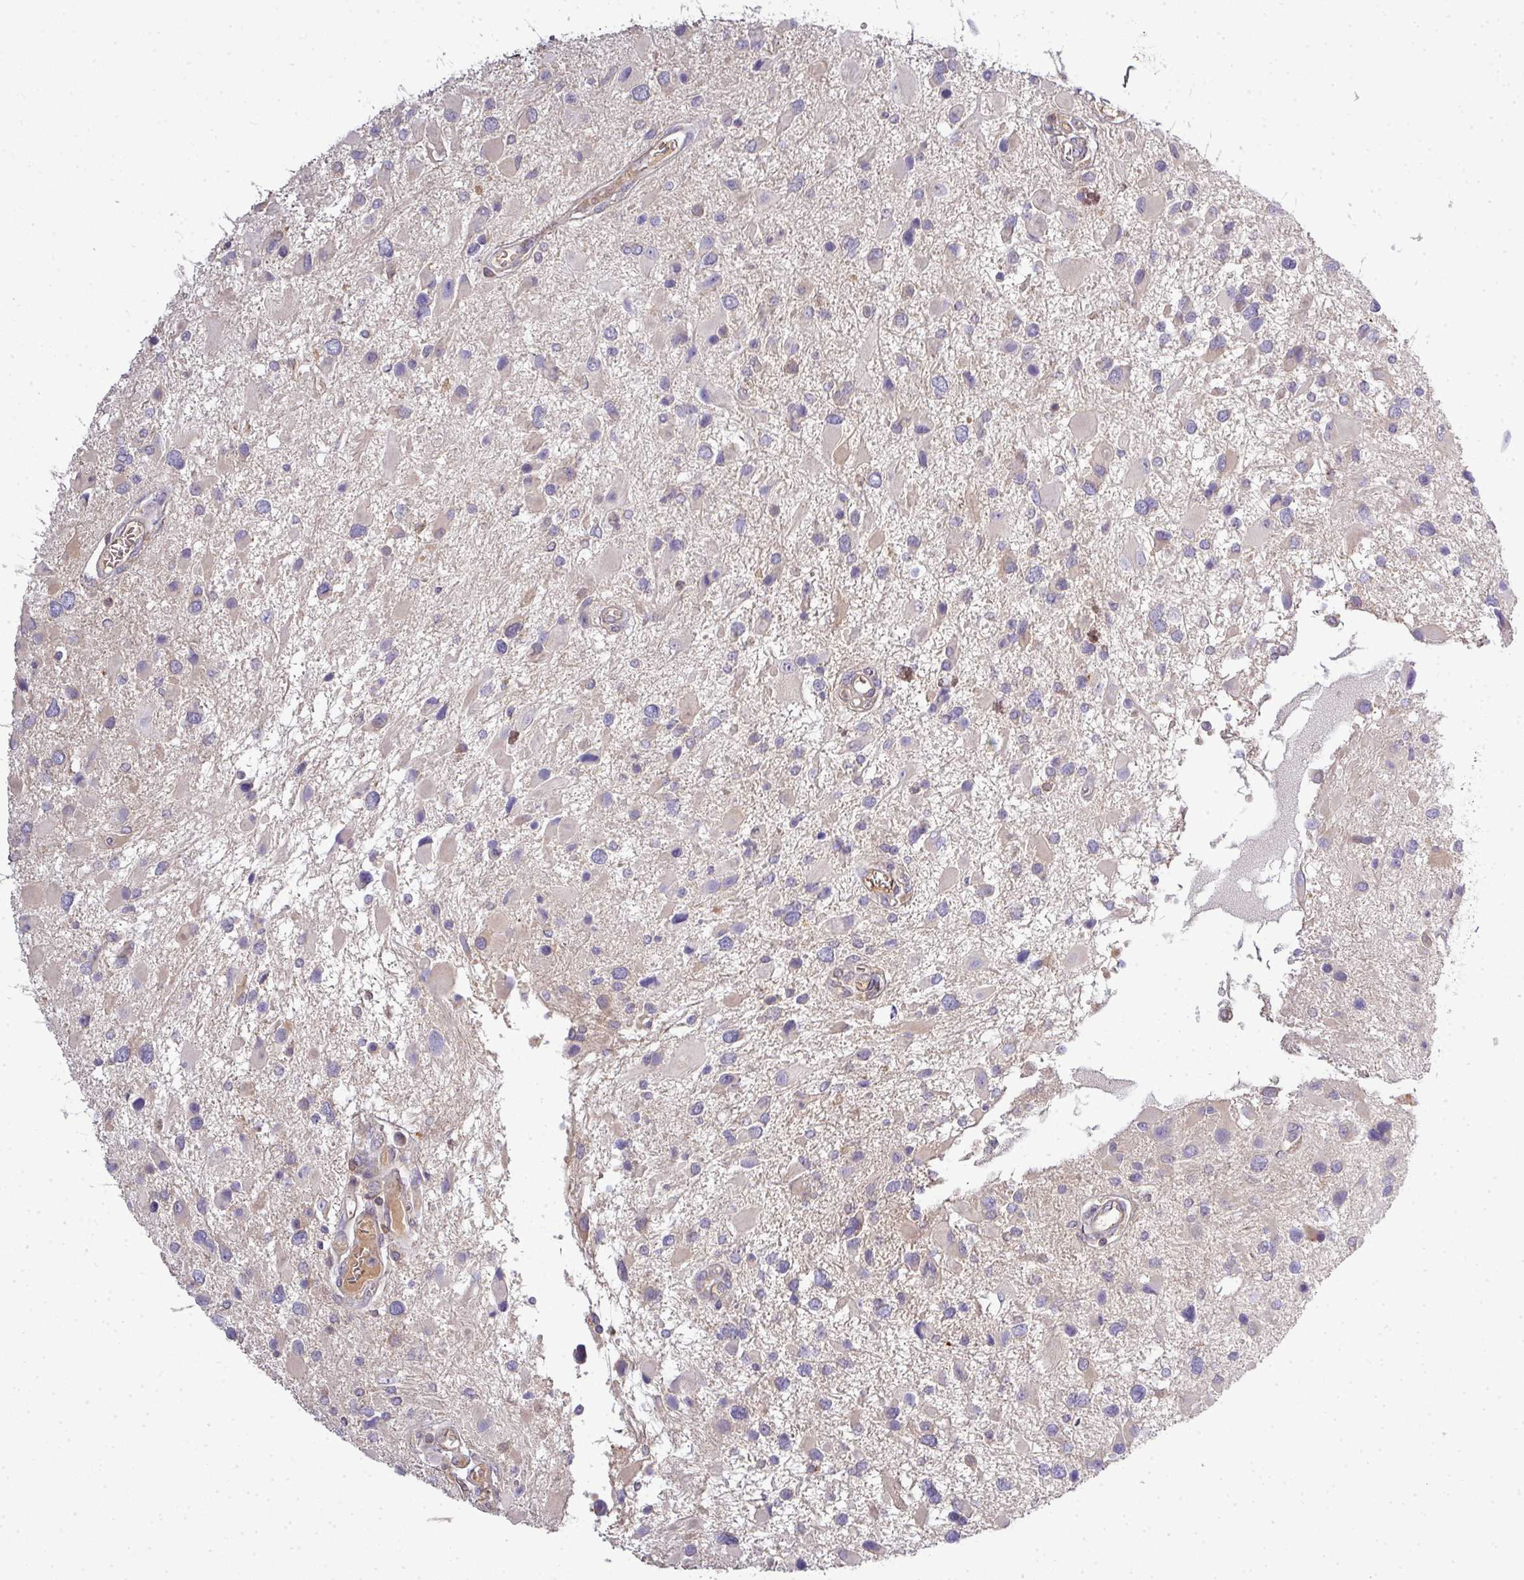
{"staining": {"intensity": "negative", "quantity": "none", "location": "none"}, "tissue": "glioma", "cell_type": "Tumor cells", "image_type": "cancer", "snomed": [{"axis": "morphology", "description": "Glioma, malignant, High grade"}, {"axis": "topography", "description": "Brain"}], "caption": "IHC photomicrograph of glioma stained for a protein (brown), which displays no positivity in tumor cells.", "gene": "STAT5A", "patient": {"sex": "male", "age": 53}}